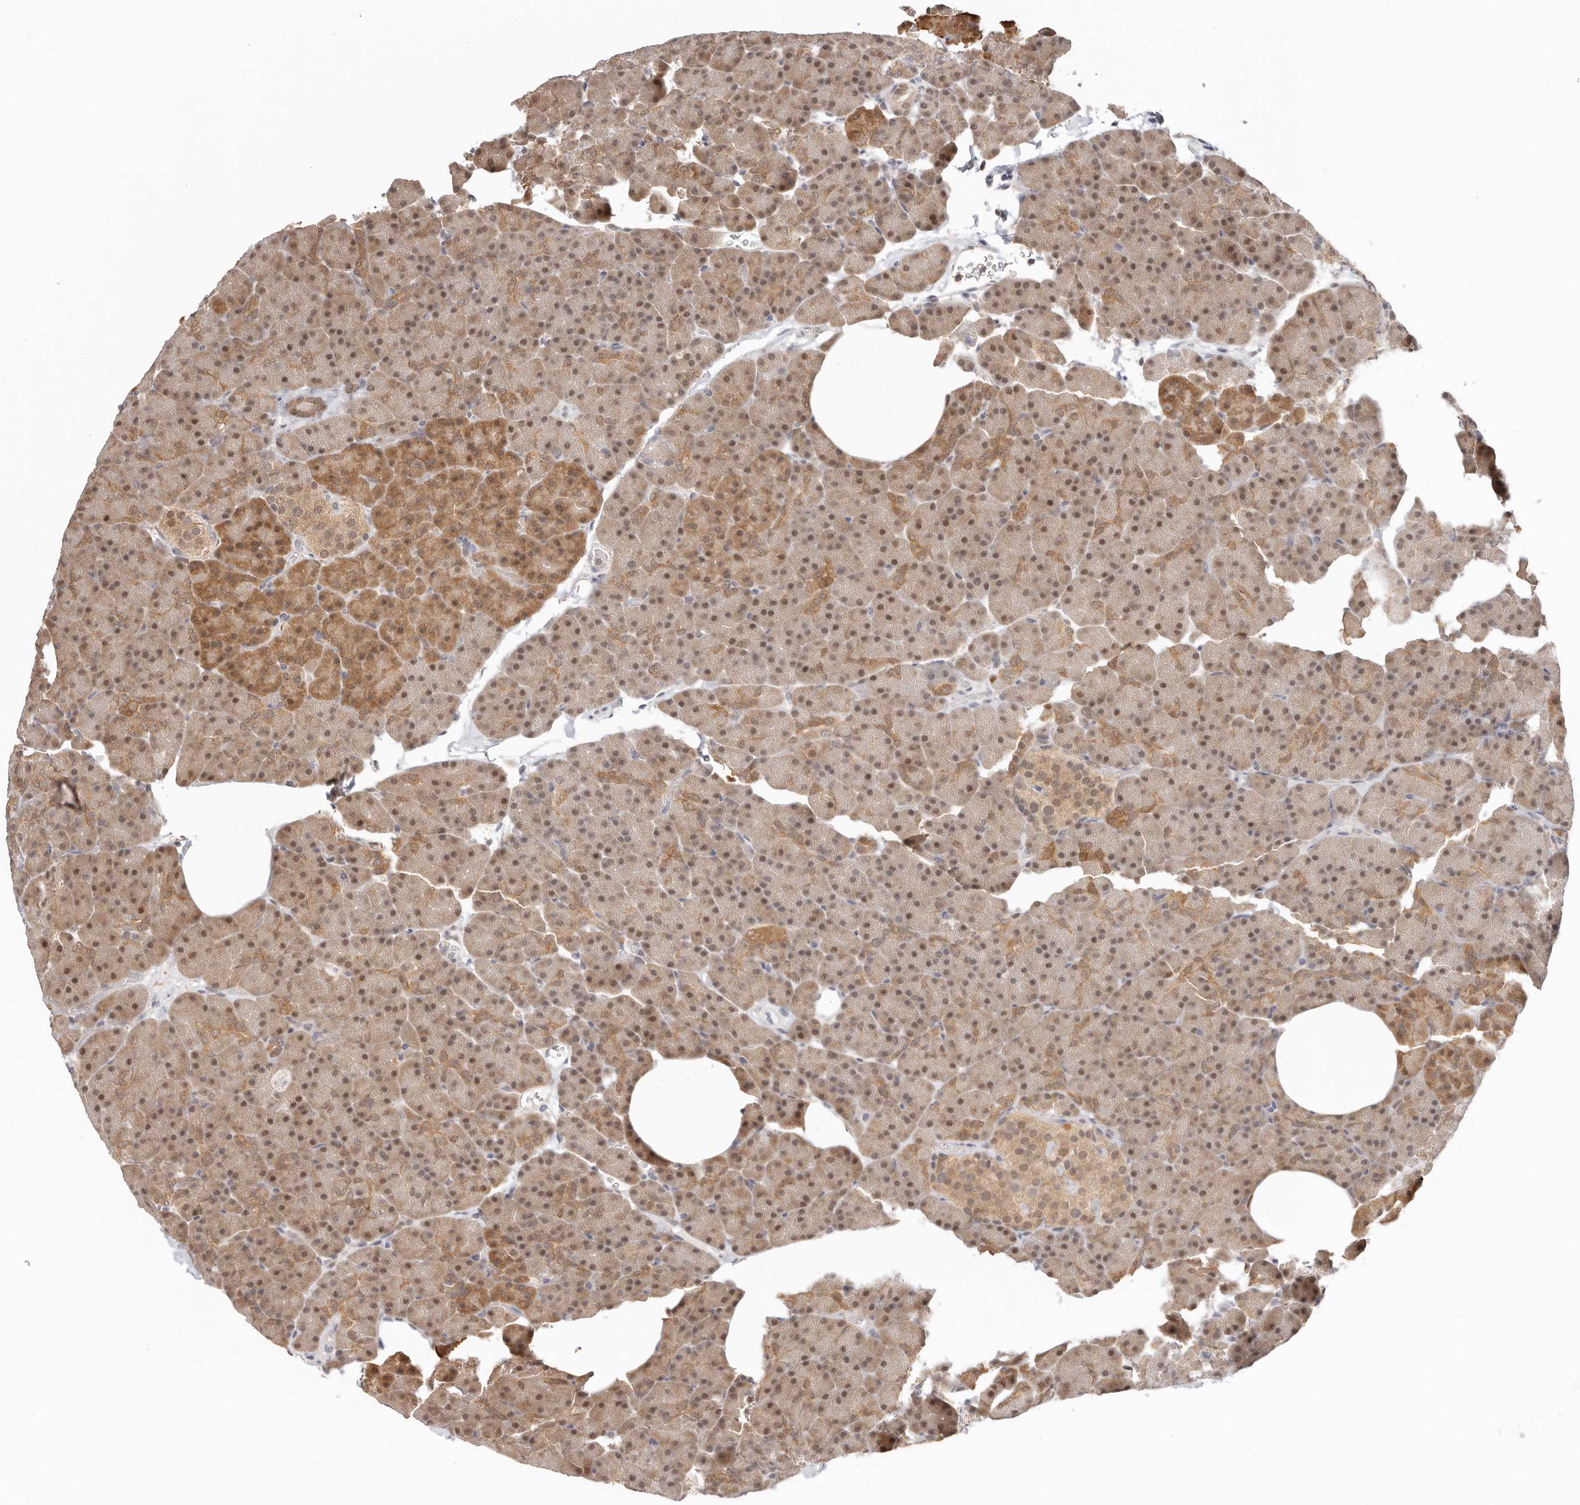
{"staining": {"intensity": "moderate", "quantity": ">75%", "location": "cytoplasmic/membranous,nuclear"}, "tissue": "pancreas", "cell_type": "Exocrine glandular cells", "image_type": "normal", "snomed": [{"axis": "morphology", "description": "Normal tissue, NOS"}, {"axis": "morphology", "description": "Carcinoid, malignant, NOS"}, {"axis": "topography", "description": "Pancreas"}], "caption": "Immunohistochemical staining of benign pancreas displays medium levels of moderate cytoplasmic/membranous,nuclear staining in about >75% of exocrine glandular cells. (Stains: DAB (3,3'-diaminobenzidine) in brown, nuclei in blue, Microscopy: brightfield microscopy at high magnification).", "gene": "LARP7", "patient": {"sex": "female", "age": 35}}